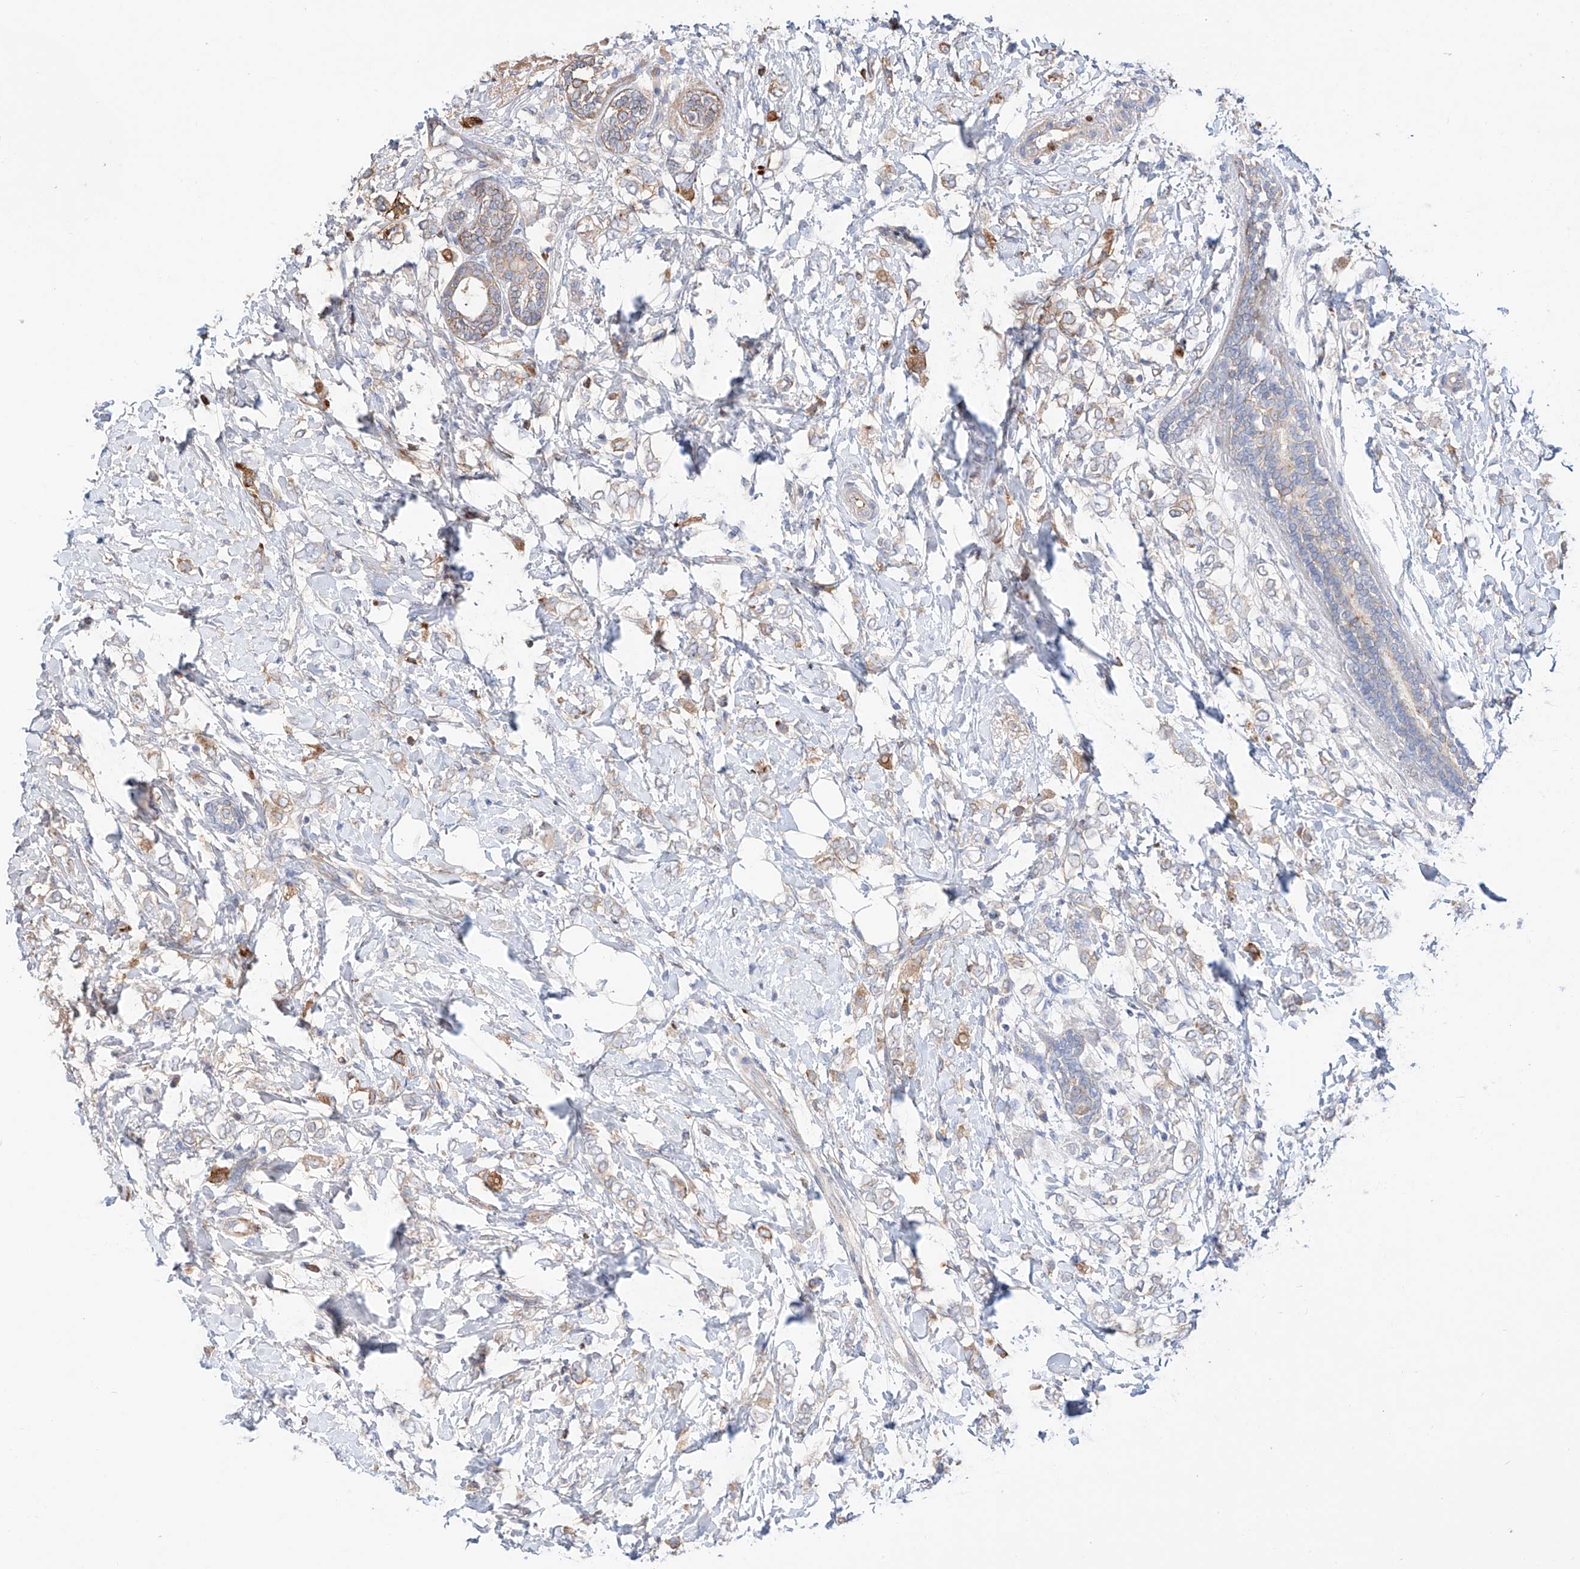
{"staining": {"intensity": "weak", "quantity": "<25%", "location": "cytoplasmic/membranous"}, "tissue": "breast cancer", "cell_type": "Tumor cells", "image_type": "cancer", "snomed": [{"axis": "morphology", "description": "Normal tissue, NOS"}, {"axis": "morphology", "description": "Lobular carcinoma"}, {"axis": "topography", "description": "Breast"}], "caption": "Immunohistochemical staining of breast lobular carcinoma shows no significant expression in tumor cells.", "gene": "PGGT1B", "patient": {"sex": "female", "age": 47}}